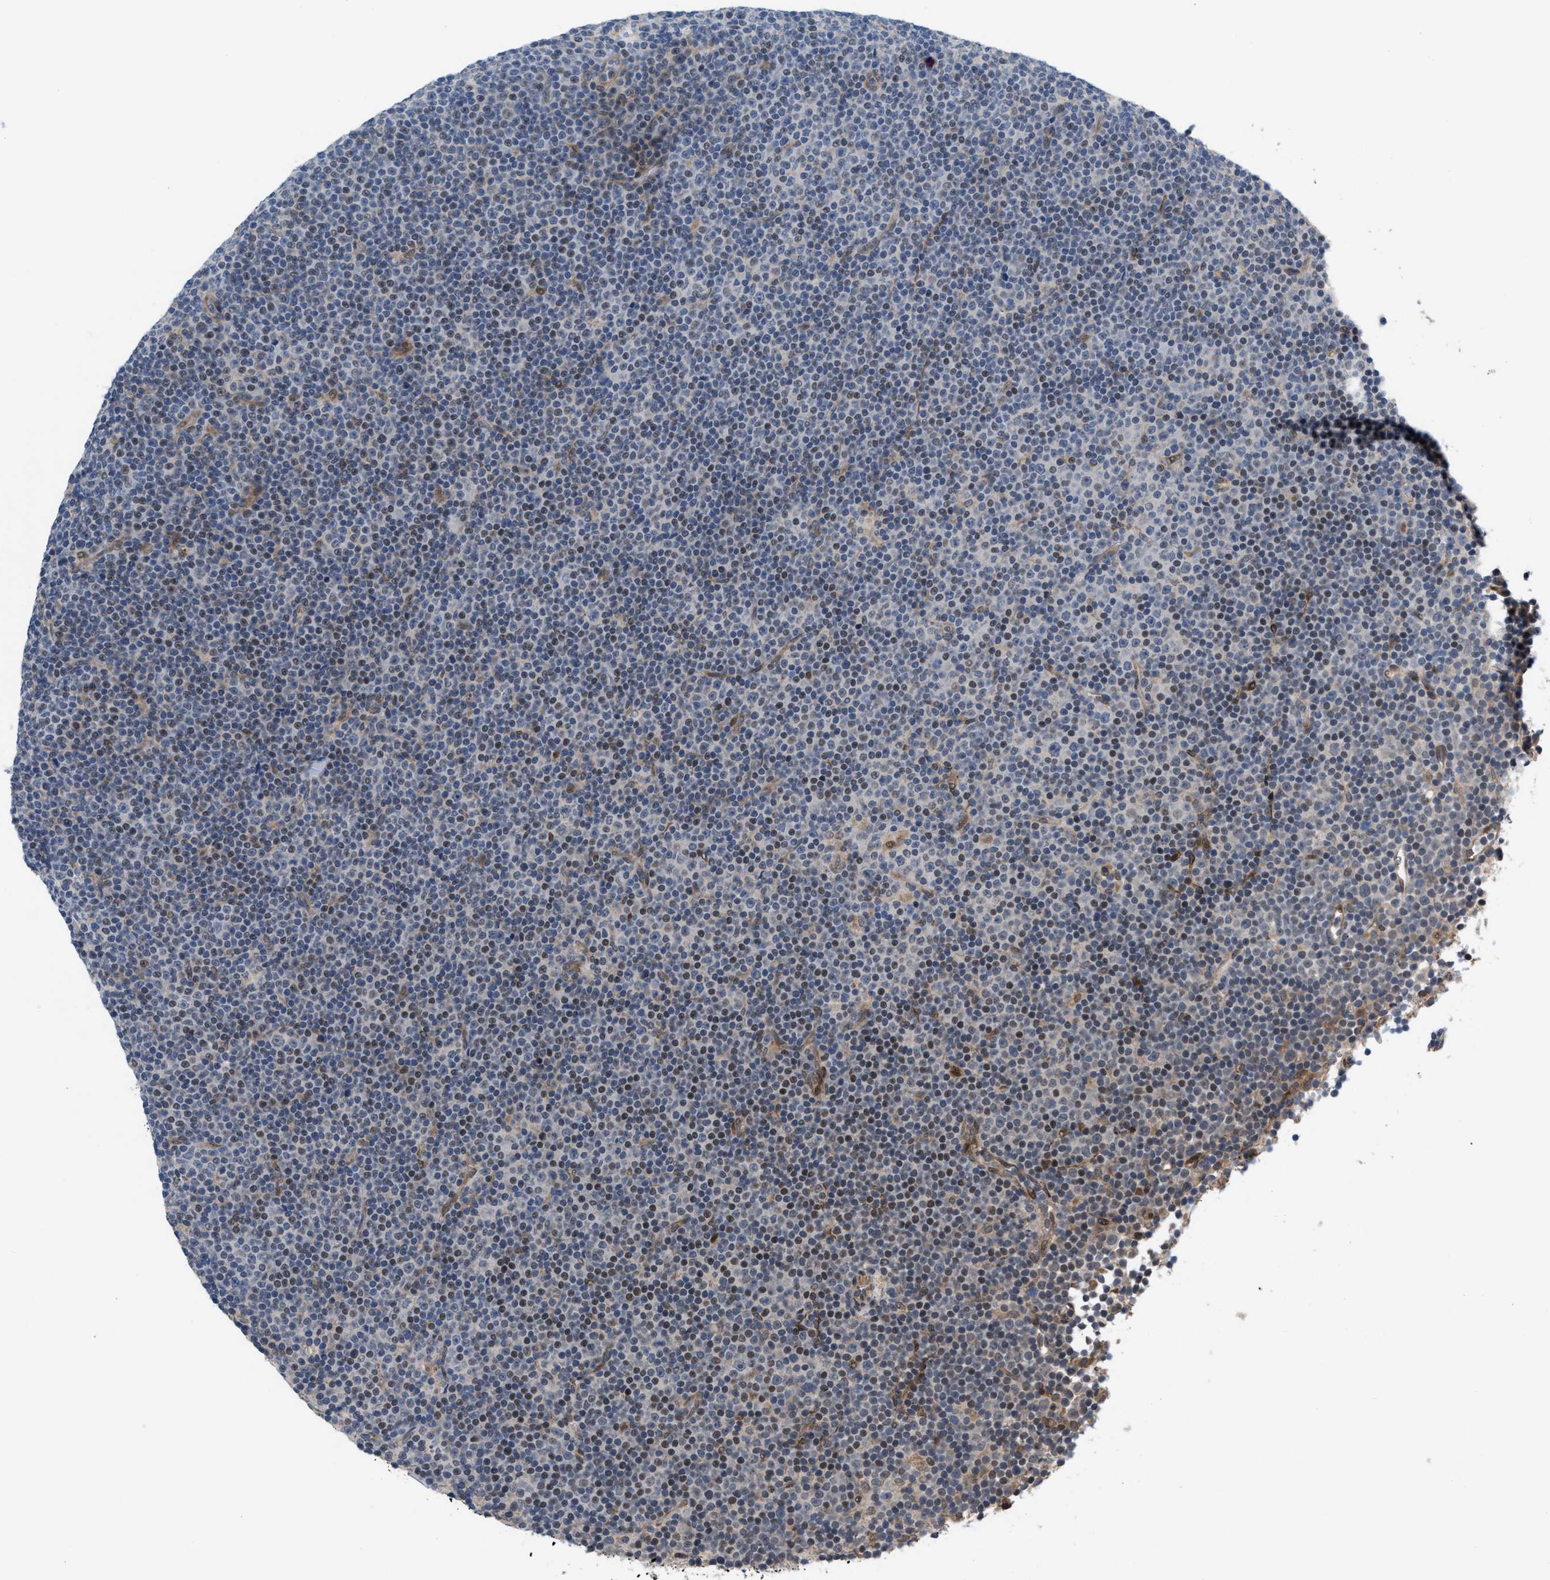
{"staining": {"intensity": "negative", "quantity": "none", "location": "none"}, "tissue": "lymphoma", "cell_type": "Tumor cells", "image_type": "cancer", "snomed": [{"axis": "morphology", "description": "Malignant lymphoma, non-Hodgkin's type, Low grade"}, {"axis": "topography", "description": "Lymph node"}], "caption": "Immunohistochemistry of lymphoma displays no staining in tumor cells.", "gene": "MFSD6", "patient": {"sex": "female", "age": 67}}